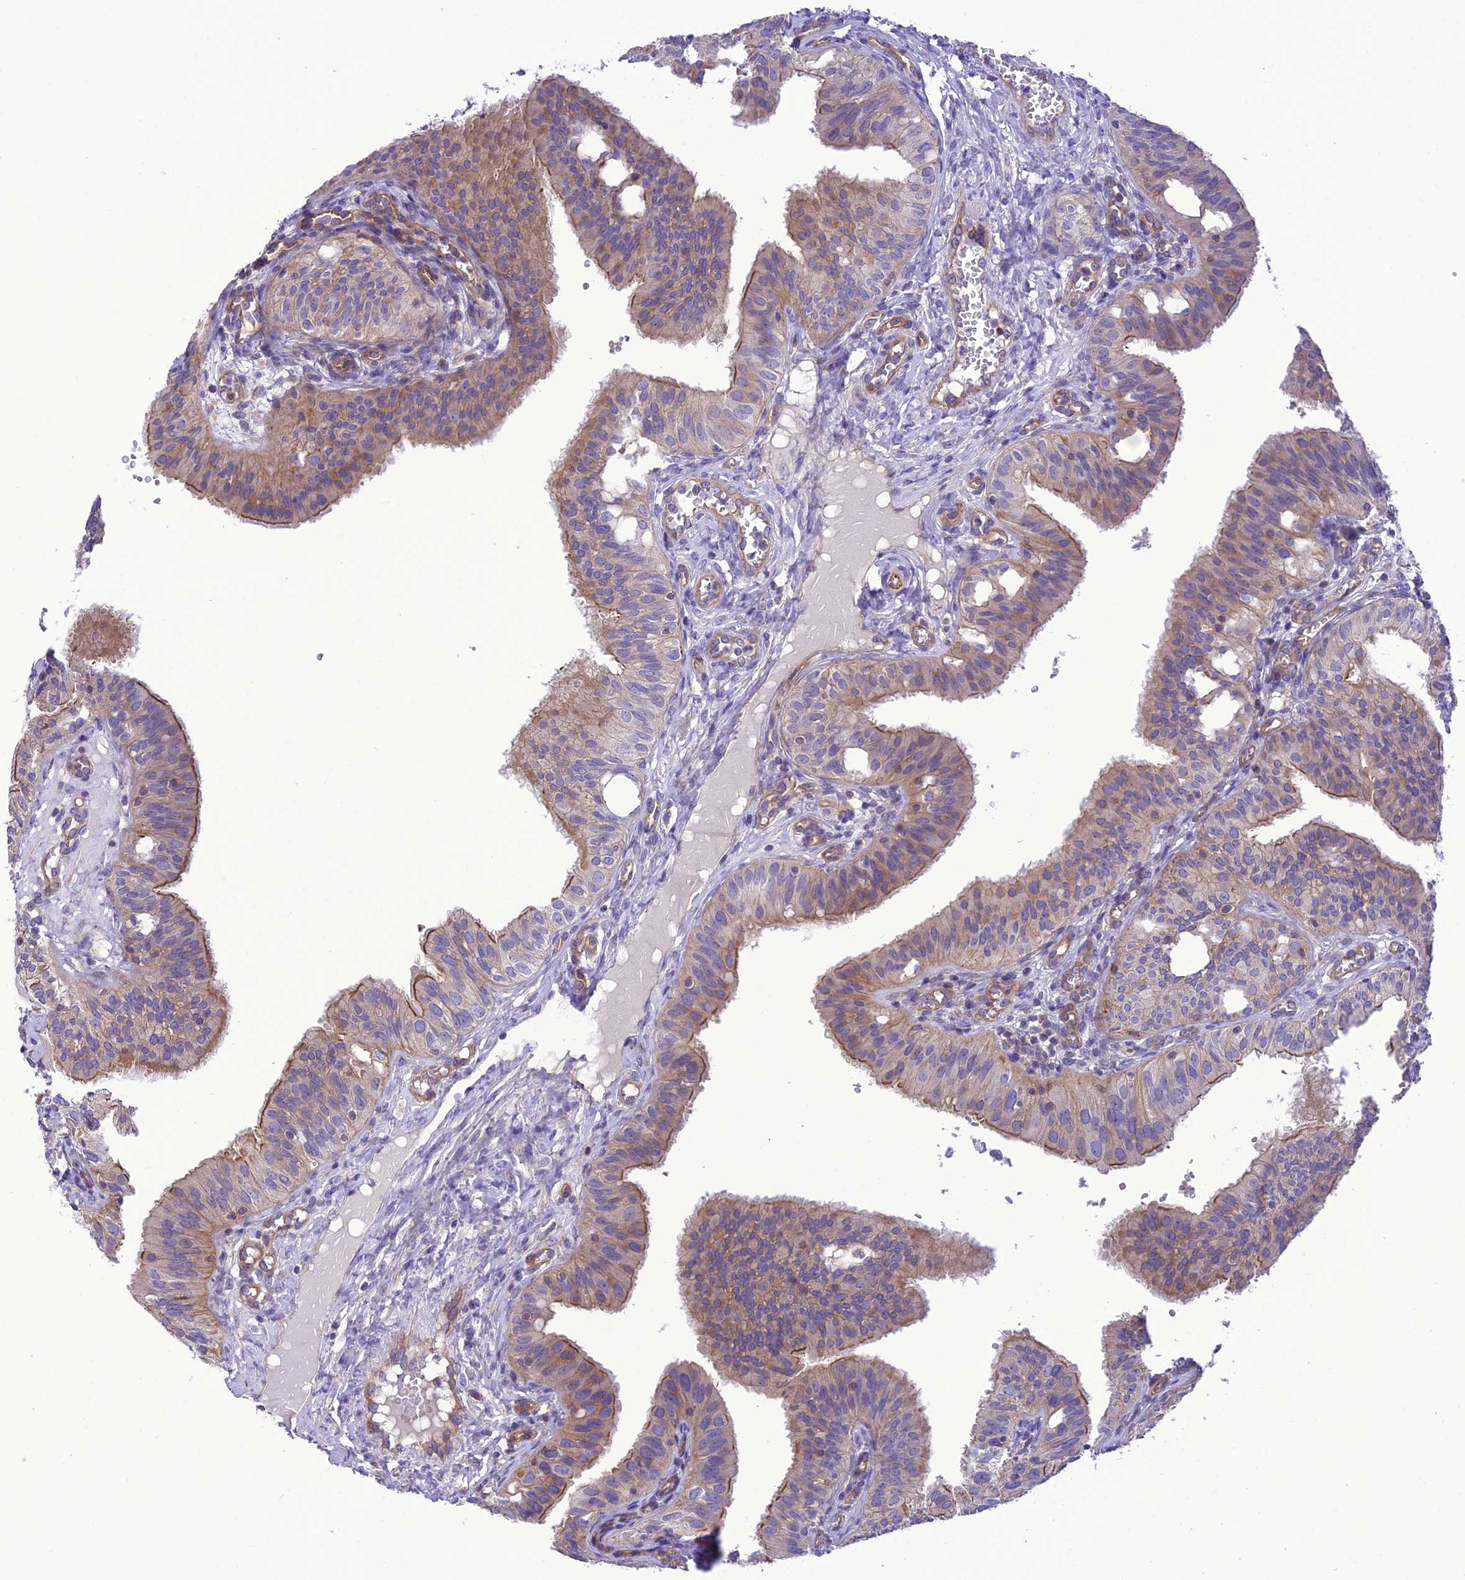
{"staining": {"intensity": "weak", "quantity": "25%-75%", "location": "cytoplasmic/membranous"}, "tissue": "fallopian tube", "cell_type": "Glandular cells", "image_type": "normal", "snomed": [{"axis": "morphology", "description": "Normal tissue, NOS"}, {"axis": "topography", "description": "Fallopian tube"}, {"axis": "topography", "description": "Ovary"}], "caption": "Protein analysis of normal fallopian tube reveals weak cytoplasmic/membranous expression in approximately 25%-75% of glandular cells.", "gene": "PPFIA3", "patient": {"sex": "female", "age": 42}}